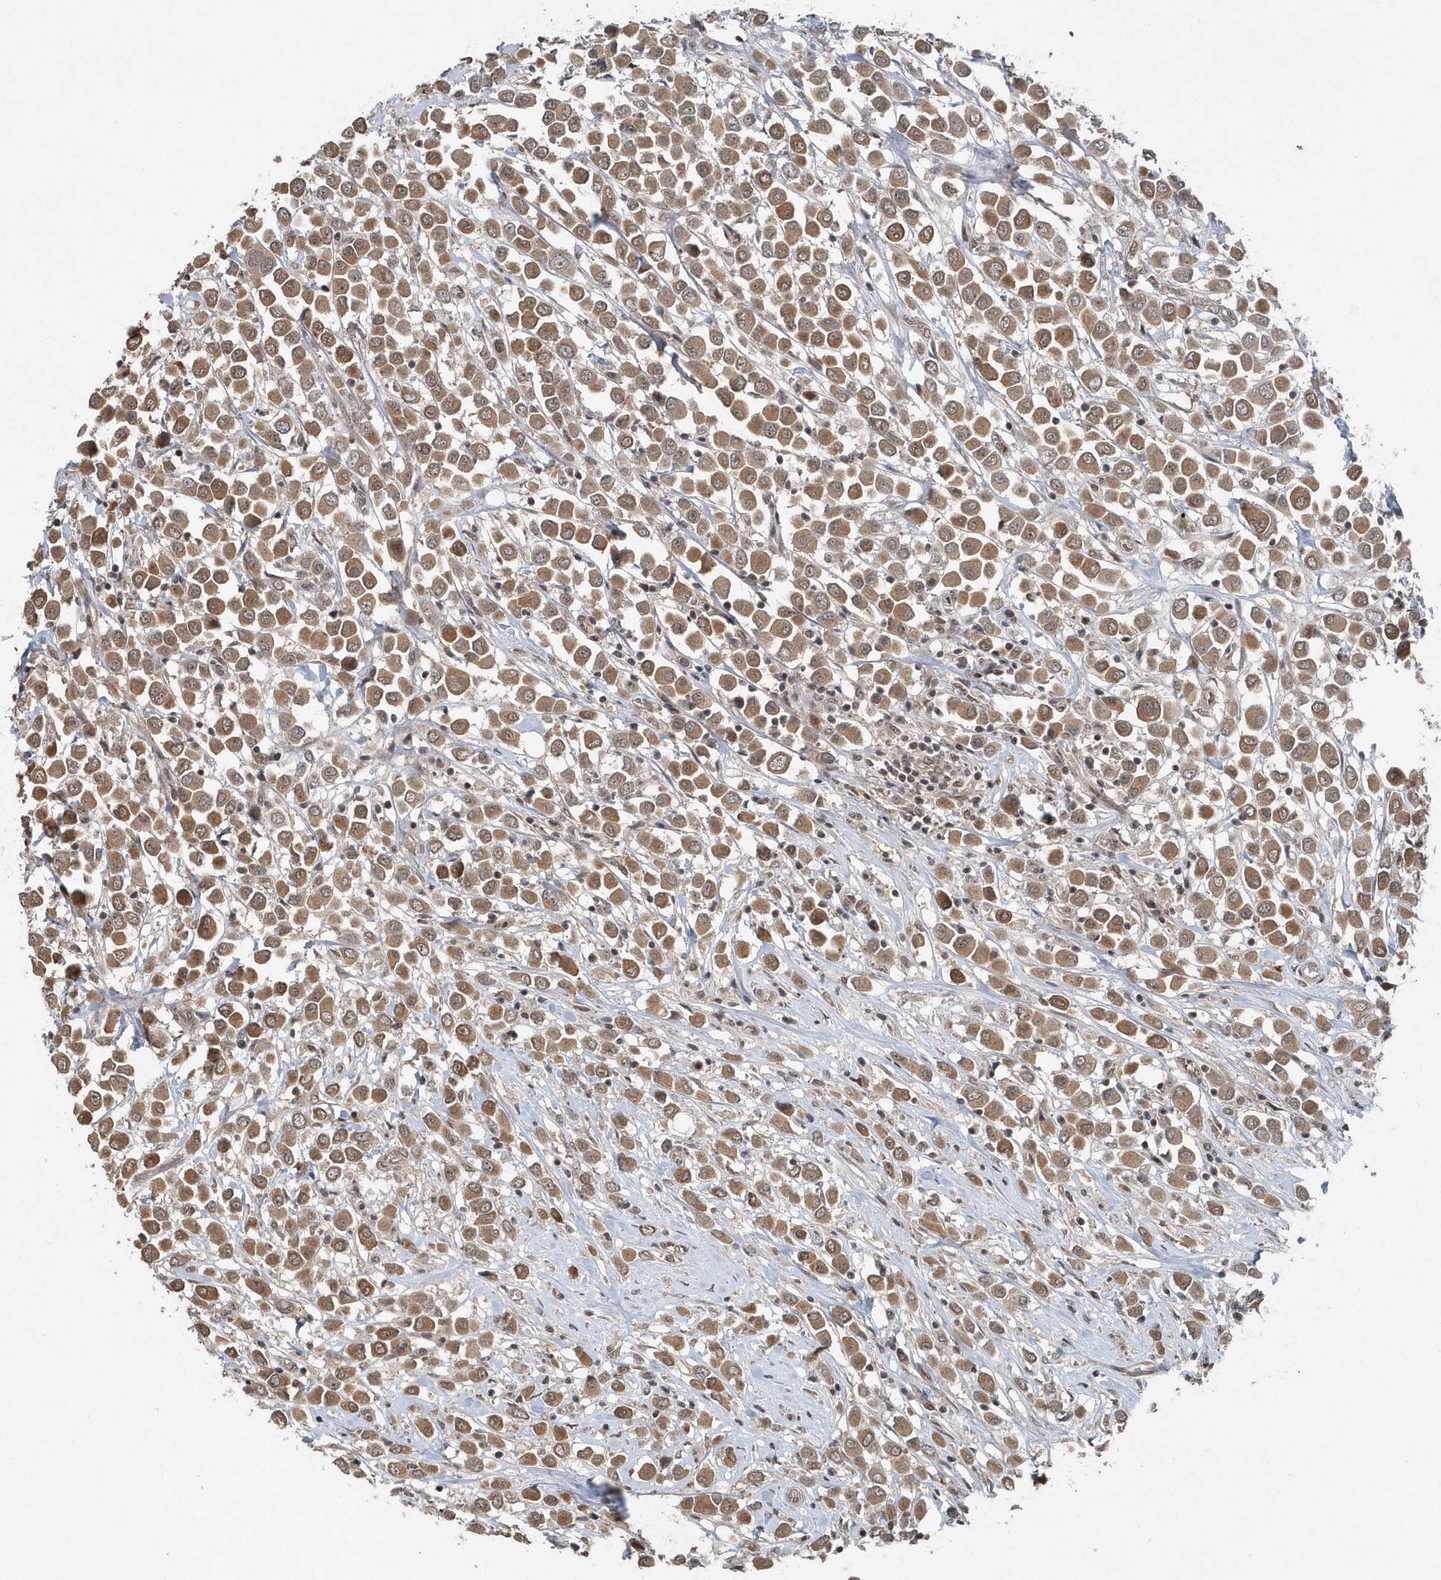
{"staining": {"intensity": "moderate", "quantity": ">75%", "location": "cytoplasmic/membranous"}, "tissue": "breast cancer", "cell_type": "Tumor cells", "image_type": "cancer", "snomed": [{"axis": "morphology", "description": "Duct carcinoma"}, {"axis": "topography", "description": "Breast"}], "caption": "DAB (3,3'-diaminobenzidine) immunohistochemical staining of human breast cancer displays moderate cytoplasmic/membranous protein staining in approximately >75% of tumor cells.", "gene": "QTRT2", "patient": {"sex": "female", "age": 61}}